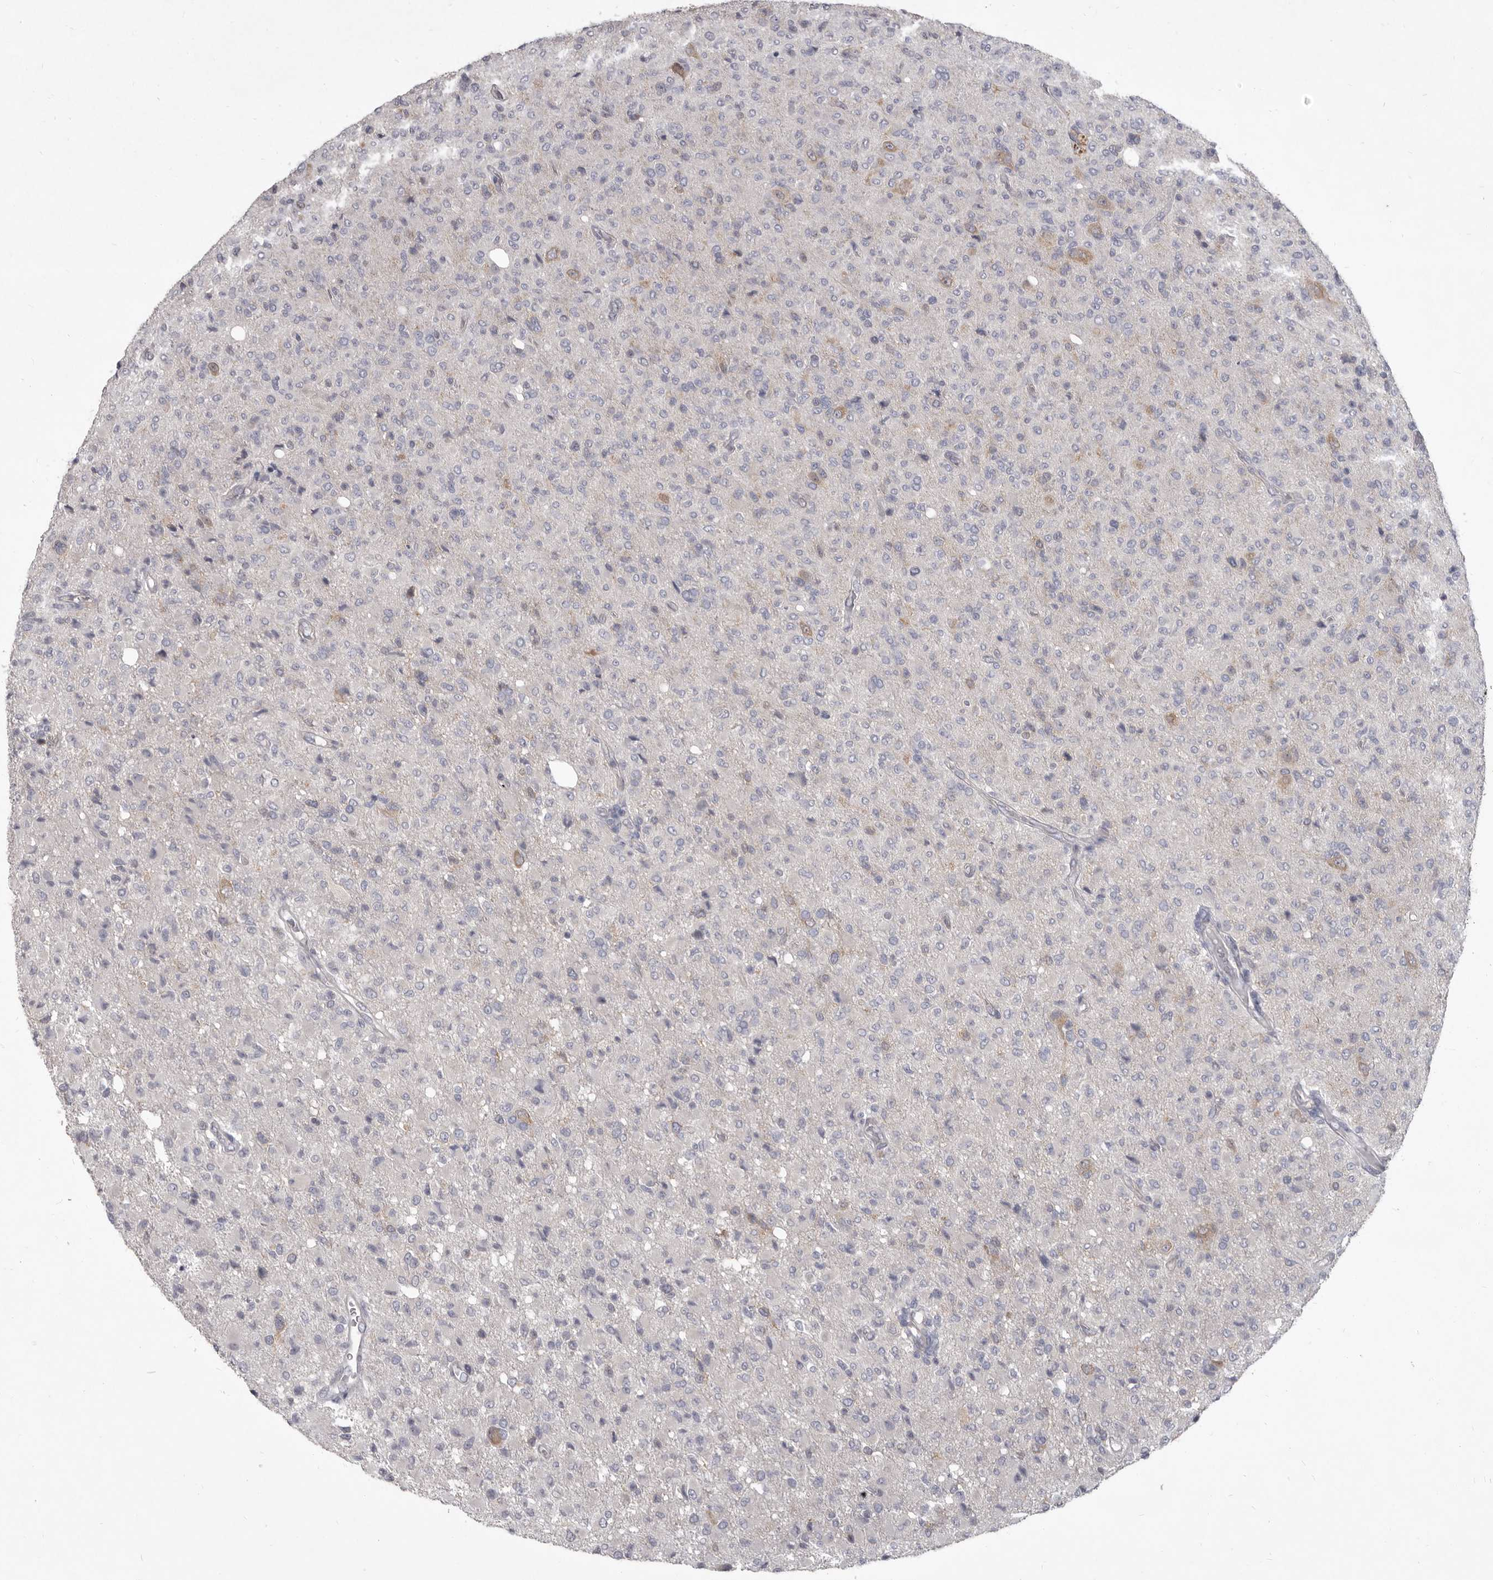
{"staining": {"intensity": "negative", "quantity": "none", "location": "none"}, "tissue": "glioma", "cell_type": "Tumor cells", "image_type": "cancer", "snomed": [{"axis": "morphology", "description": "Glioma, malignant, High grade"}, {"axis": "topography", "description": "Brain"}], "caption": "The micrograph shows no significant staining in tumor cells of glioma.", "gene": "GSK3B", "patient": {"sex": "female", "age": 57}}